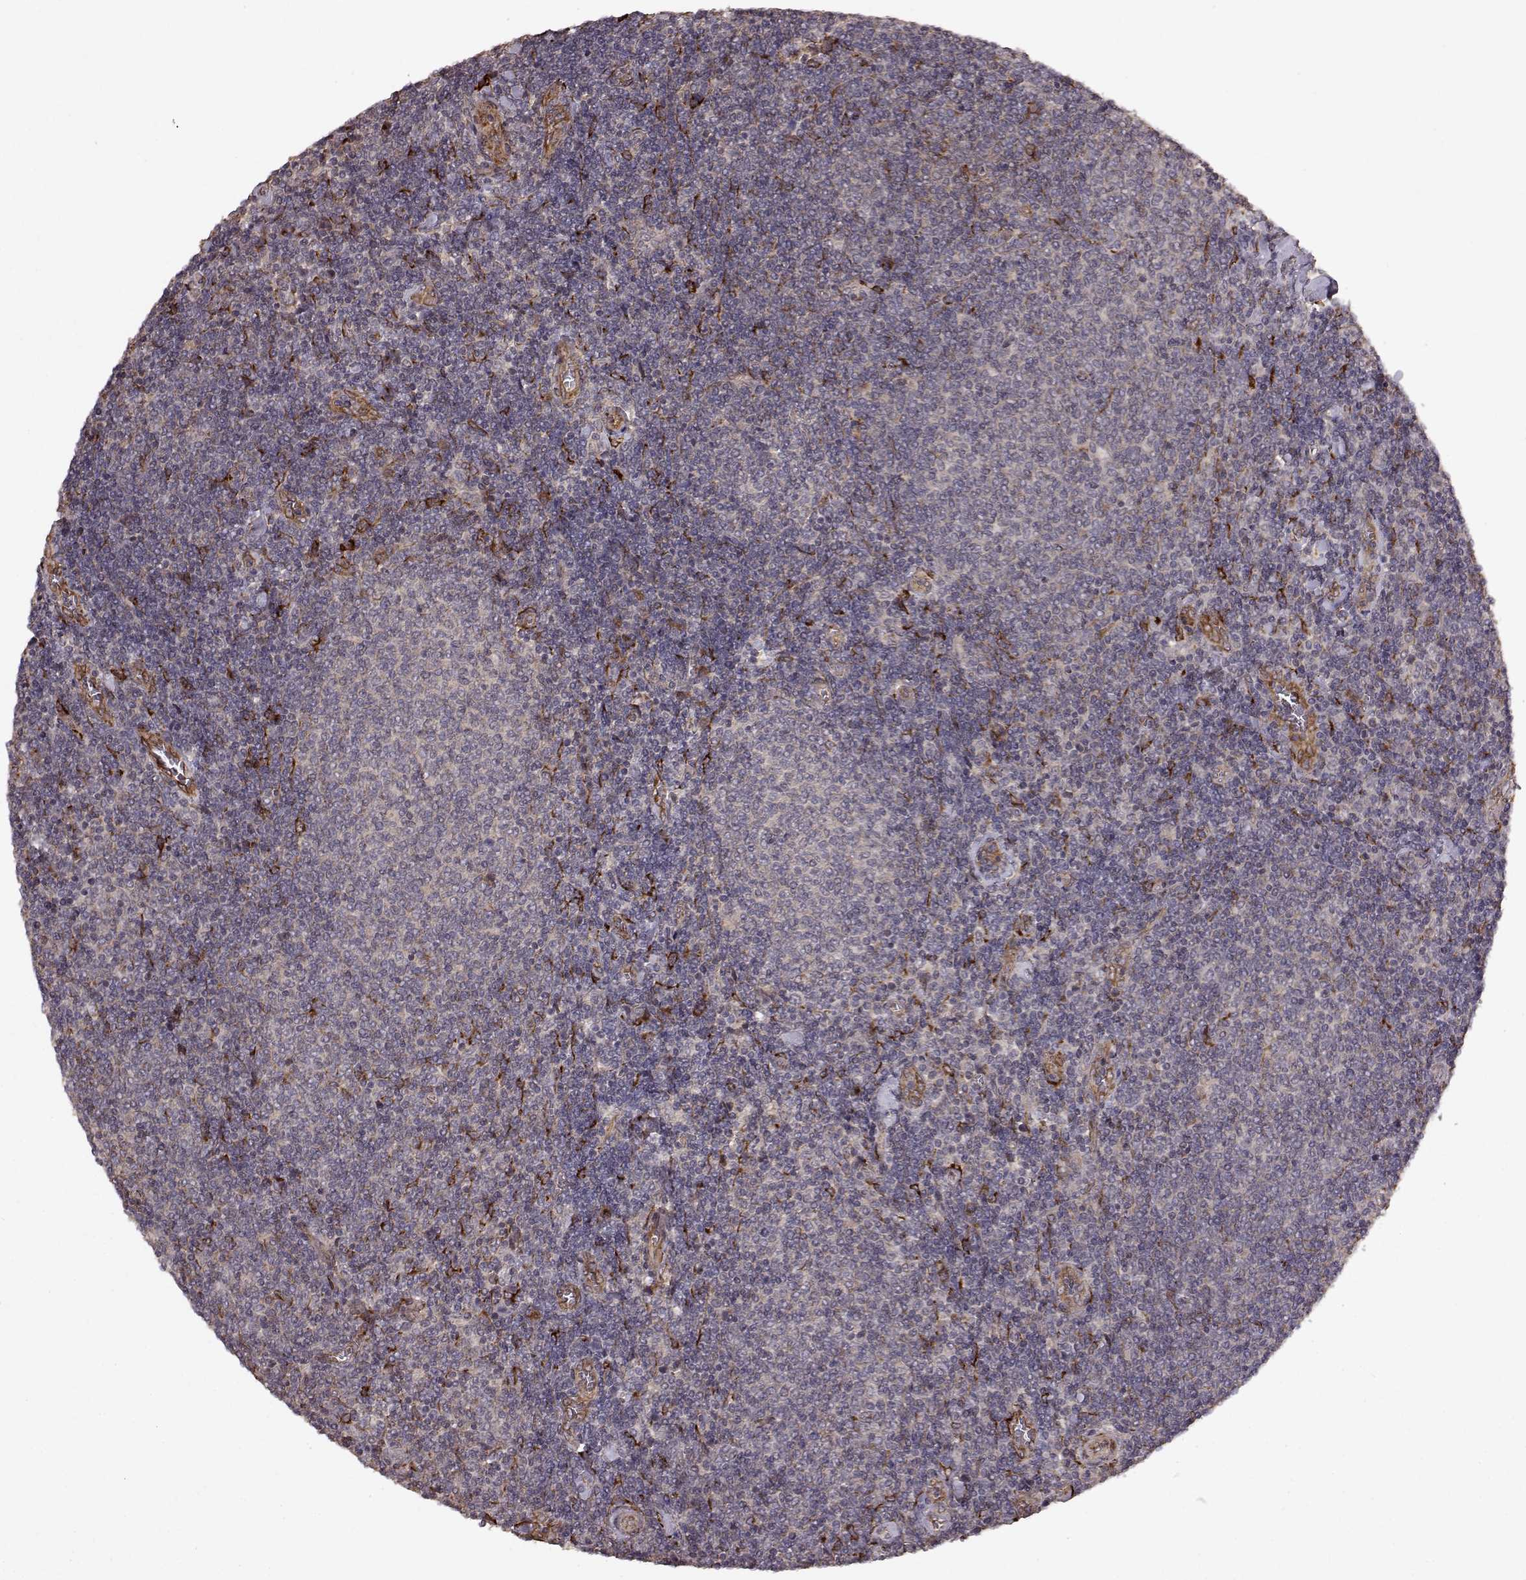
{"staining": {"intensity": "negative", "quantity": "none", "location": "none"}, "tissue": "lymphoma", "cell_type": "Tumor cells", "image_type": "cancer", "snomed": [{"axis": "morphology", "description": "Malignant lymphoma, non-Hodgkin's type, Low grade"}, {"axis": "topography", "description": "Lymph node"}], "caption": "Immunohistochemistry of human malignant lymphoma, non-Hodgkin's type (low-grade) reveals no positivity in tumor cells.", "gene": "FSTL1", "patient": {"sex": "male", "age": 52}}